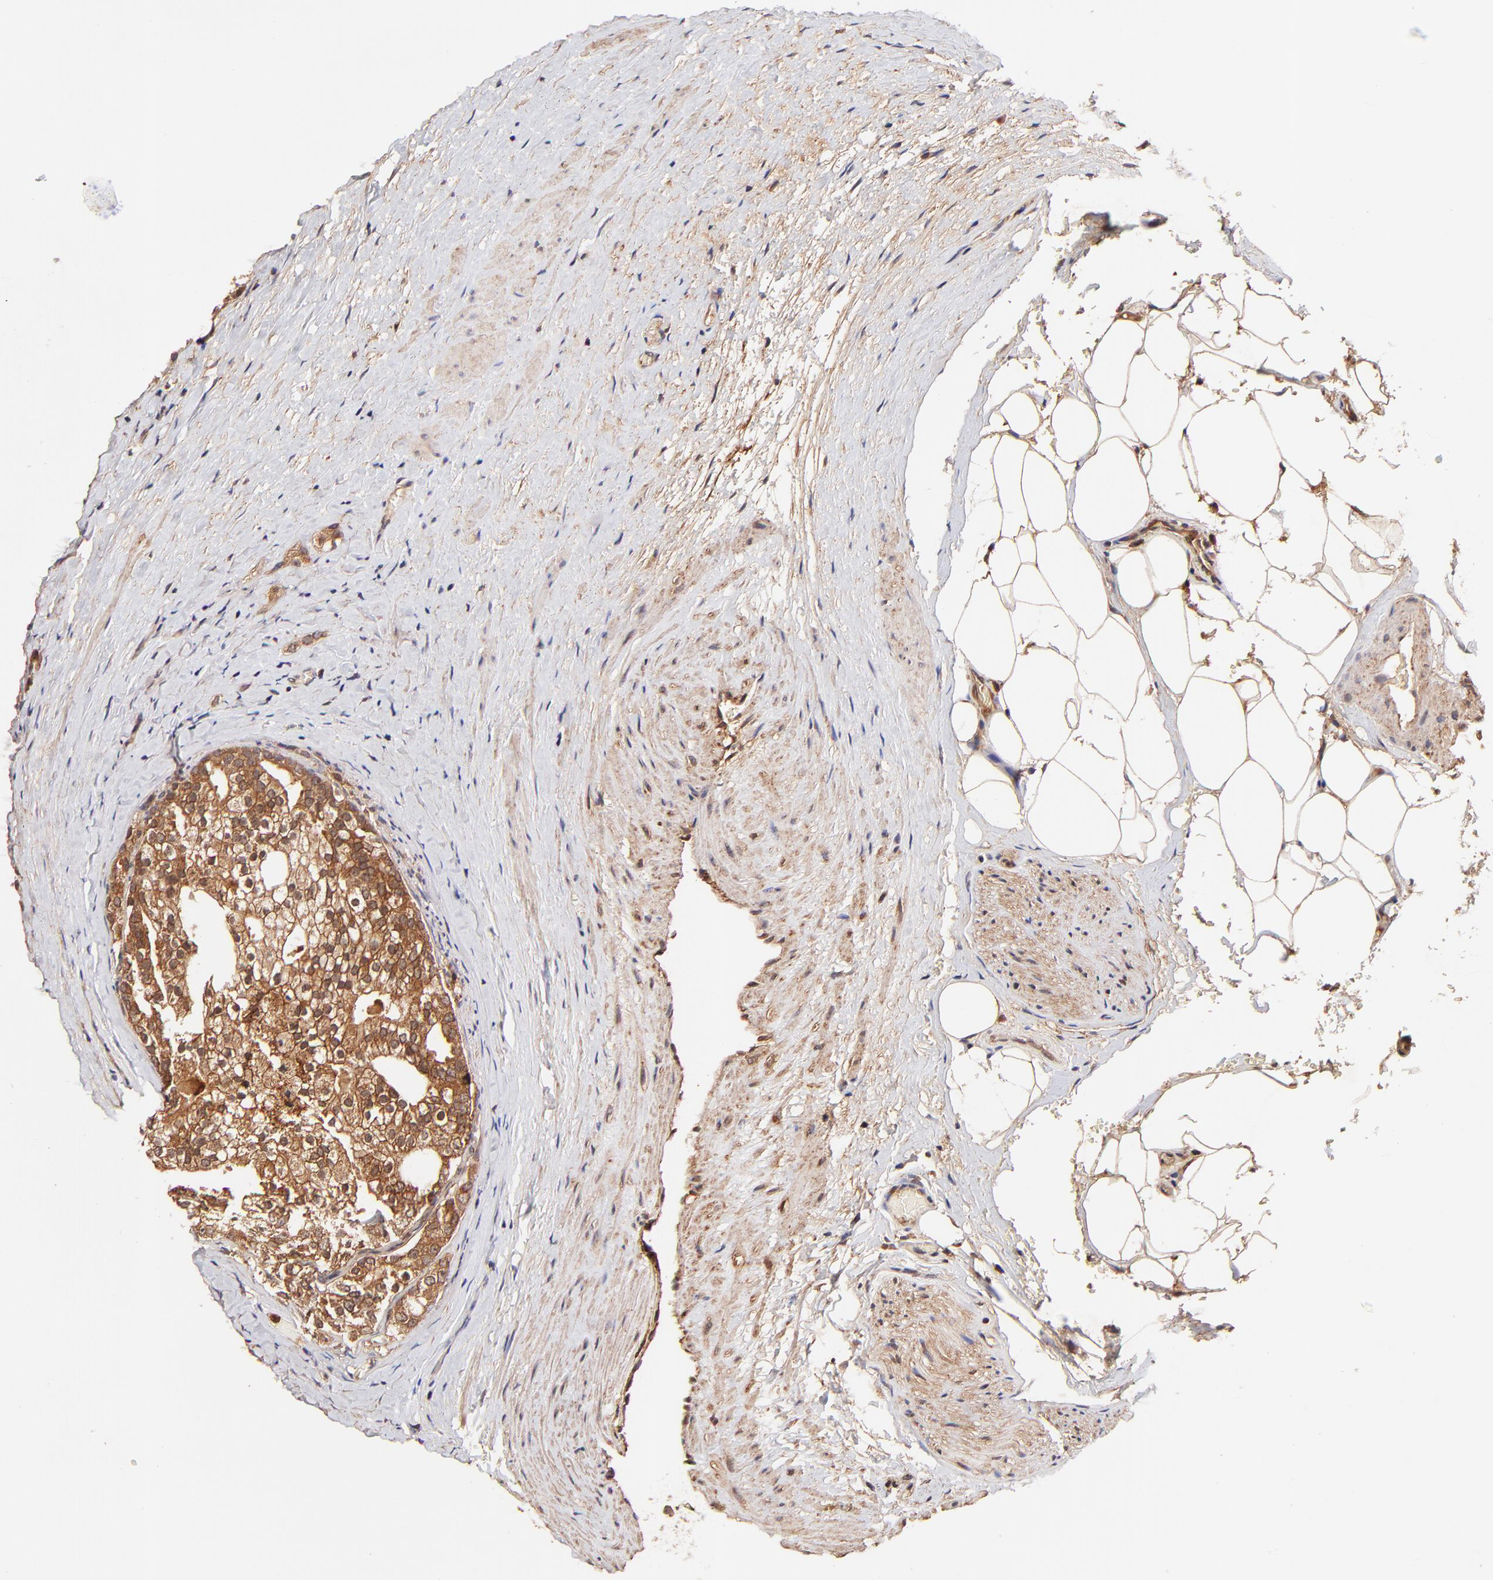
{"staining": {"intensity": "strong", "quantity": ">75%", "location": "cytoplasmic/membranous"}, "tissue": "prostate cancer", "cell_type": "Tumor cells", "image_type": "cancer", "snomed": [{"axis": "morphology", "description": "Adenocarcinoma, Medium grade"}, {"axis": "topography", "description": "Prostate"}], "caption": "Tumor cells demonstrate high levels of strong cytoplasmic/membranous positivity in approximately >75% of cells in human prostate cancer.", "gene": "ITGB1", "patient": {"sex": "male", "age": 59}}